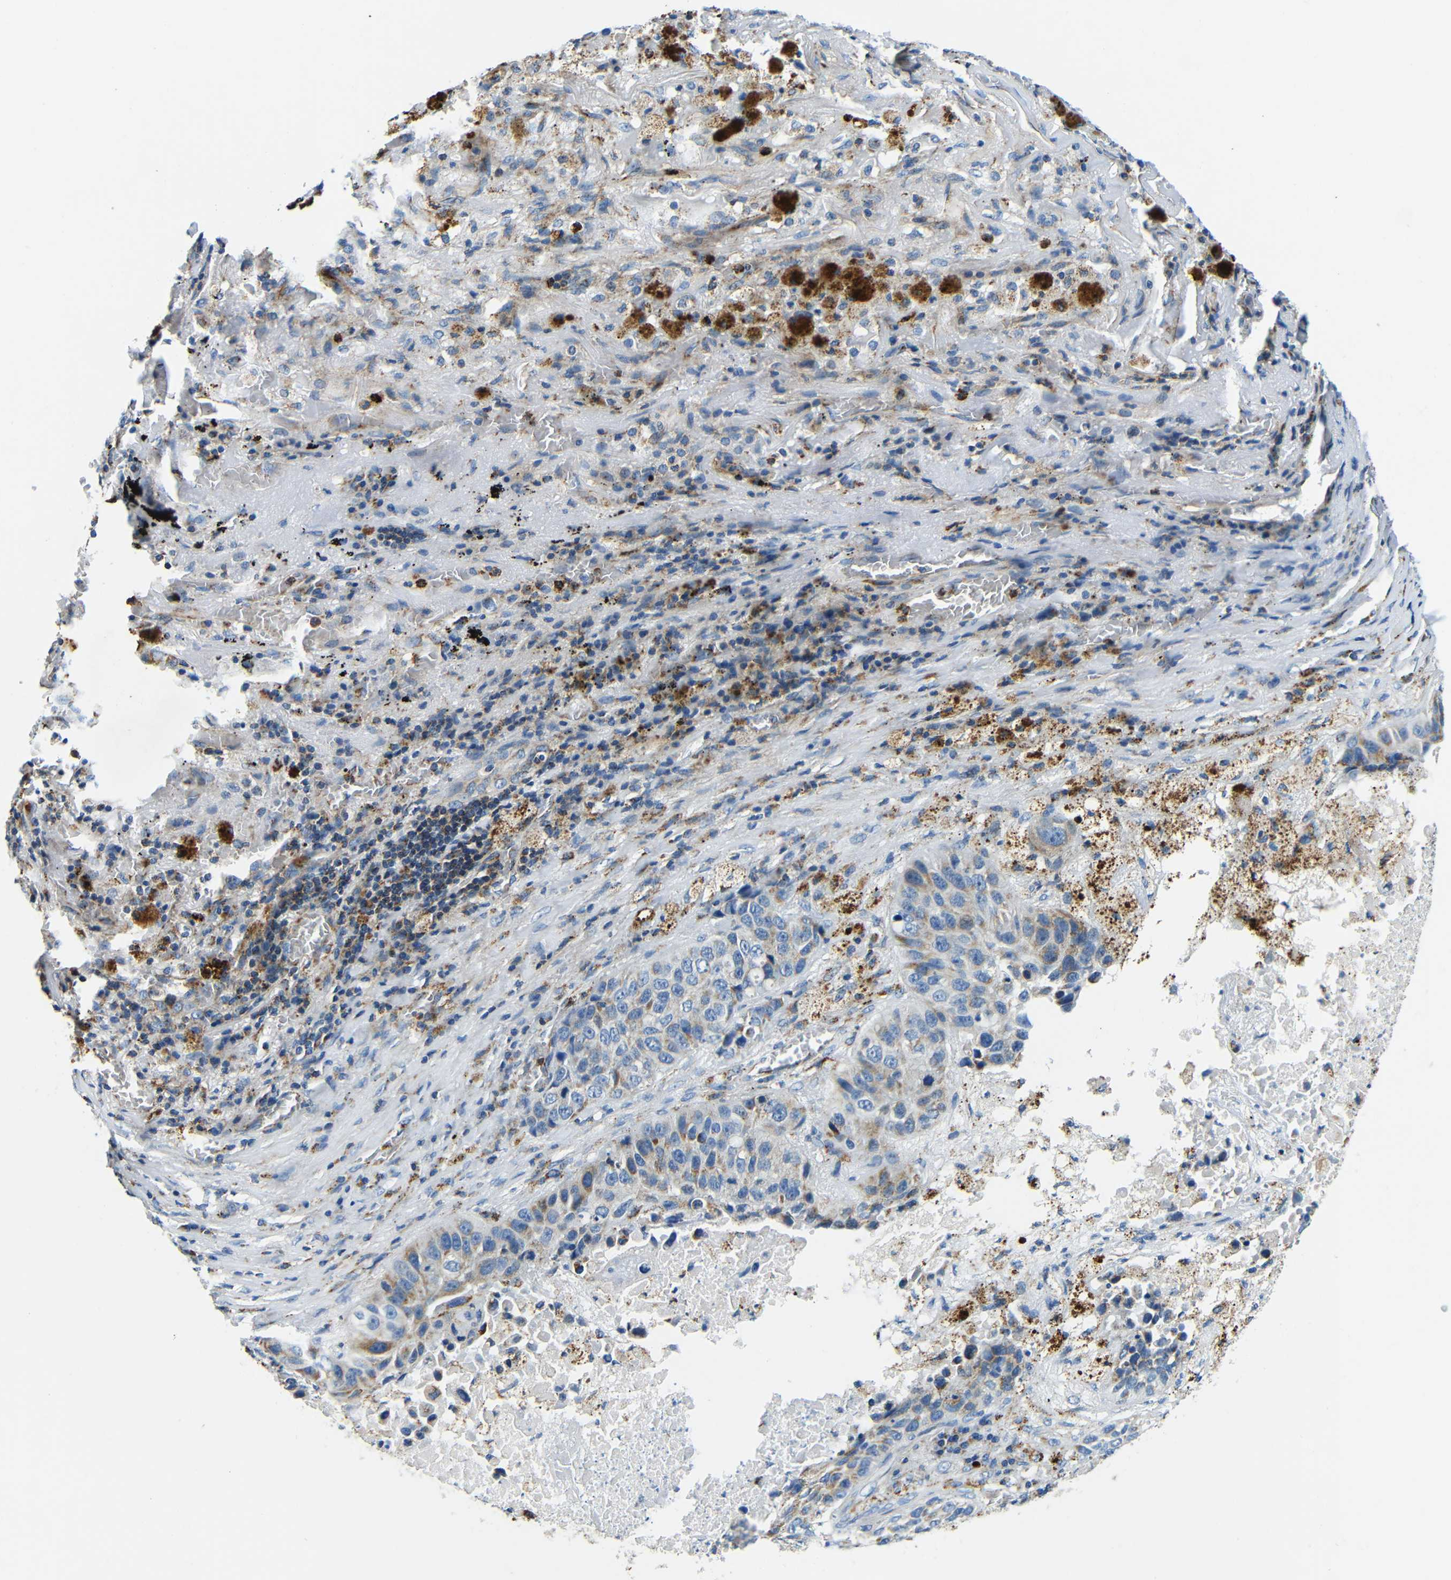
{"staining": {"intensity": "moderate", "quantity": "<25%", "location": "cytoplasmic/membranous"}, "tissue": "lung cancer", "cell_type": "Tumor cells", "image_type": "cancer", "snomed": [{"axis": "morphology", "description": "Squamous cell carcinoma, NOS"}, {"axis": "topography", "description": "Lung"}], "caption": "An image of human lung cancer stained for a protein exhibits moderate cytoplasmic/membranous brown staining in tumor cells.", "gene": "GALNT18", "patient": {"sex": "male", "age": 57}}